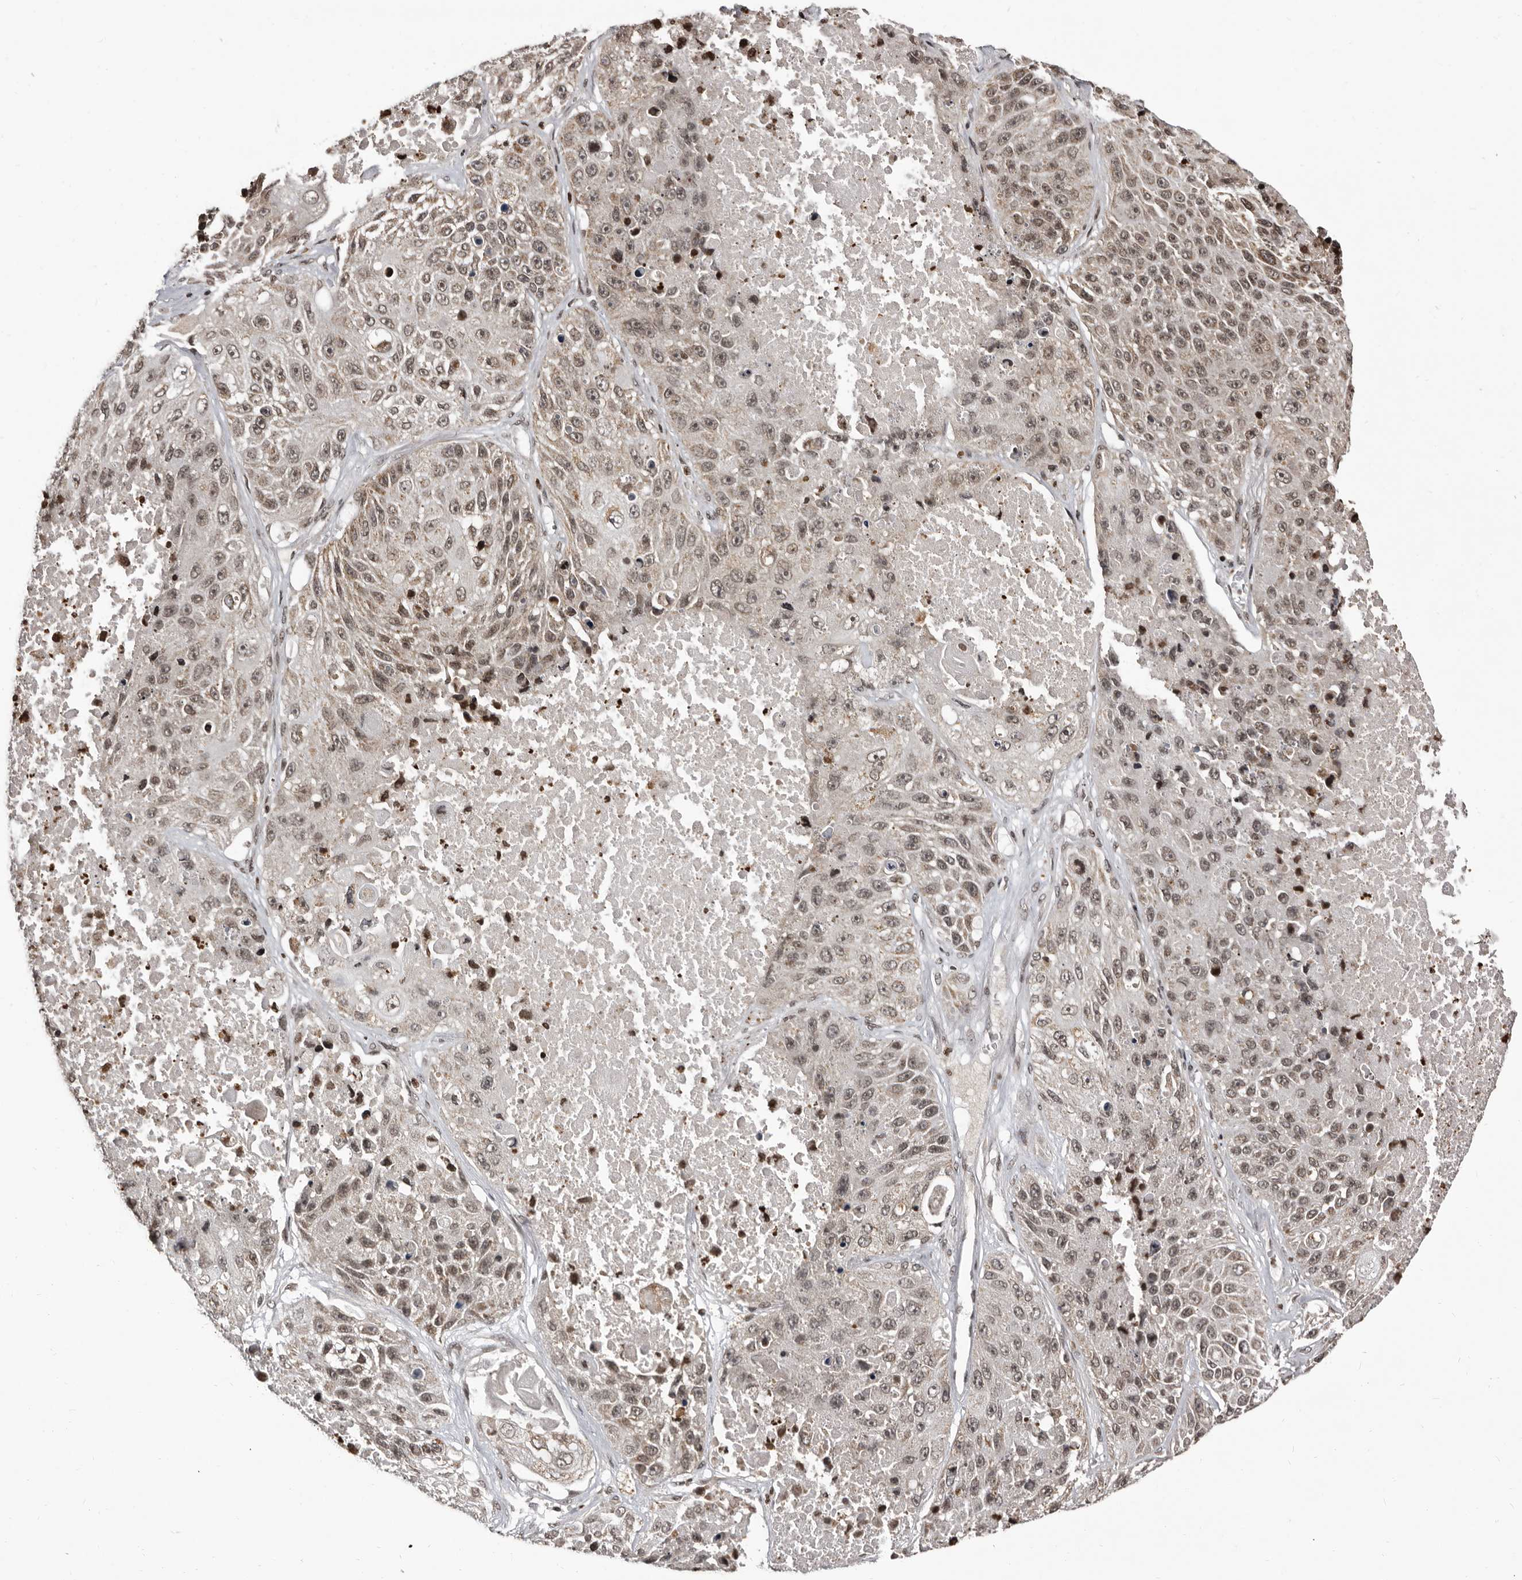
{"staining": {"intensity": "weak", "quantity": "25%-75%", "location": "cytoplasmic/membranous,nuclear"}, "tissue": "lung cancer", "cell_type": "Tumor cells", "image_type": "cancer", "snomed": [{"axis": "morphology", "description": "Squamous cell carcinoma, NOS"}, {"axis": "topography", "description": "Lung"}], "caption": "Immunohistochemistry (DAB) staining of human lung squamous cell carcinoma reveals weak cytoplasmic/membranous and nuclear protein positivity in about 25%-75% of tumor cells.", "gene": "THUMPD1", "patient": {"sex": "male", "age": 61}}